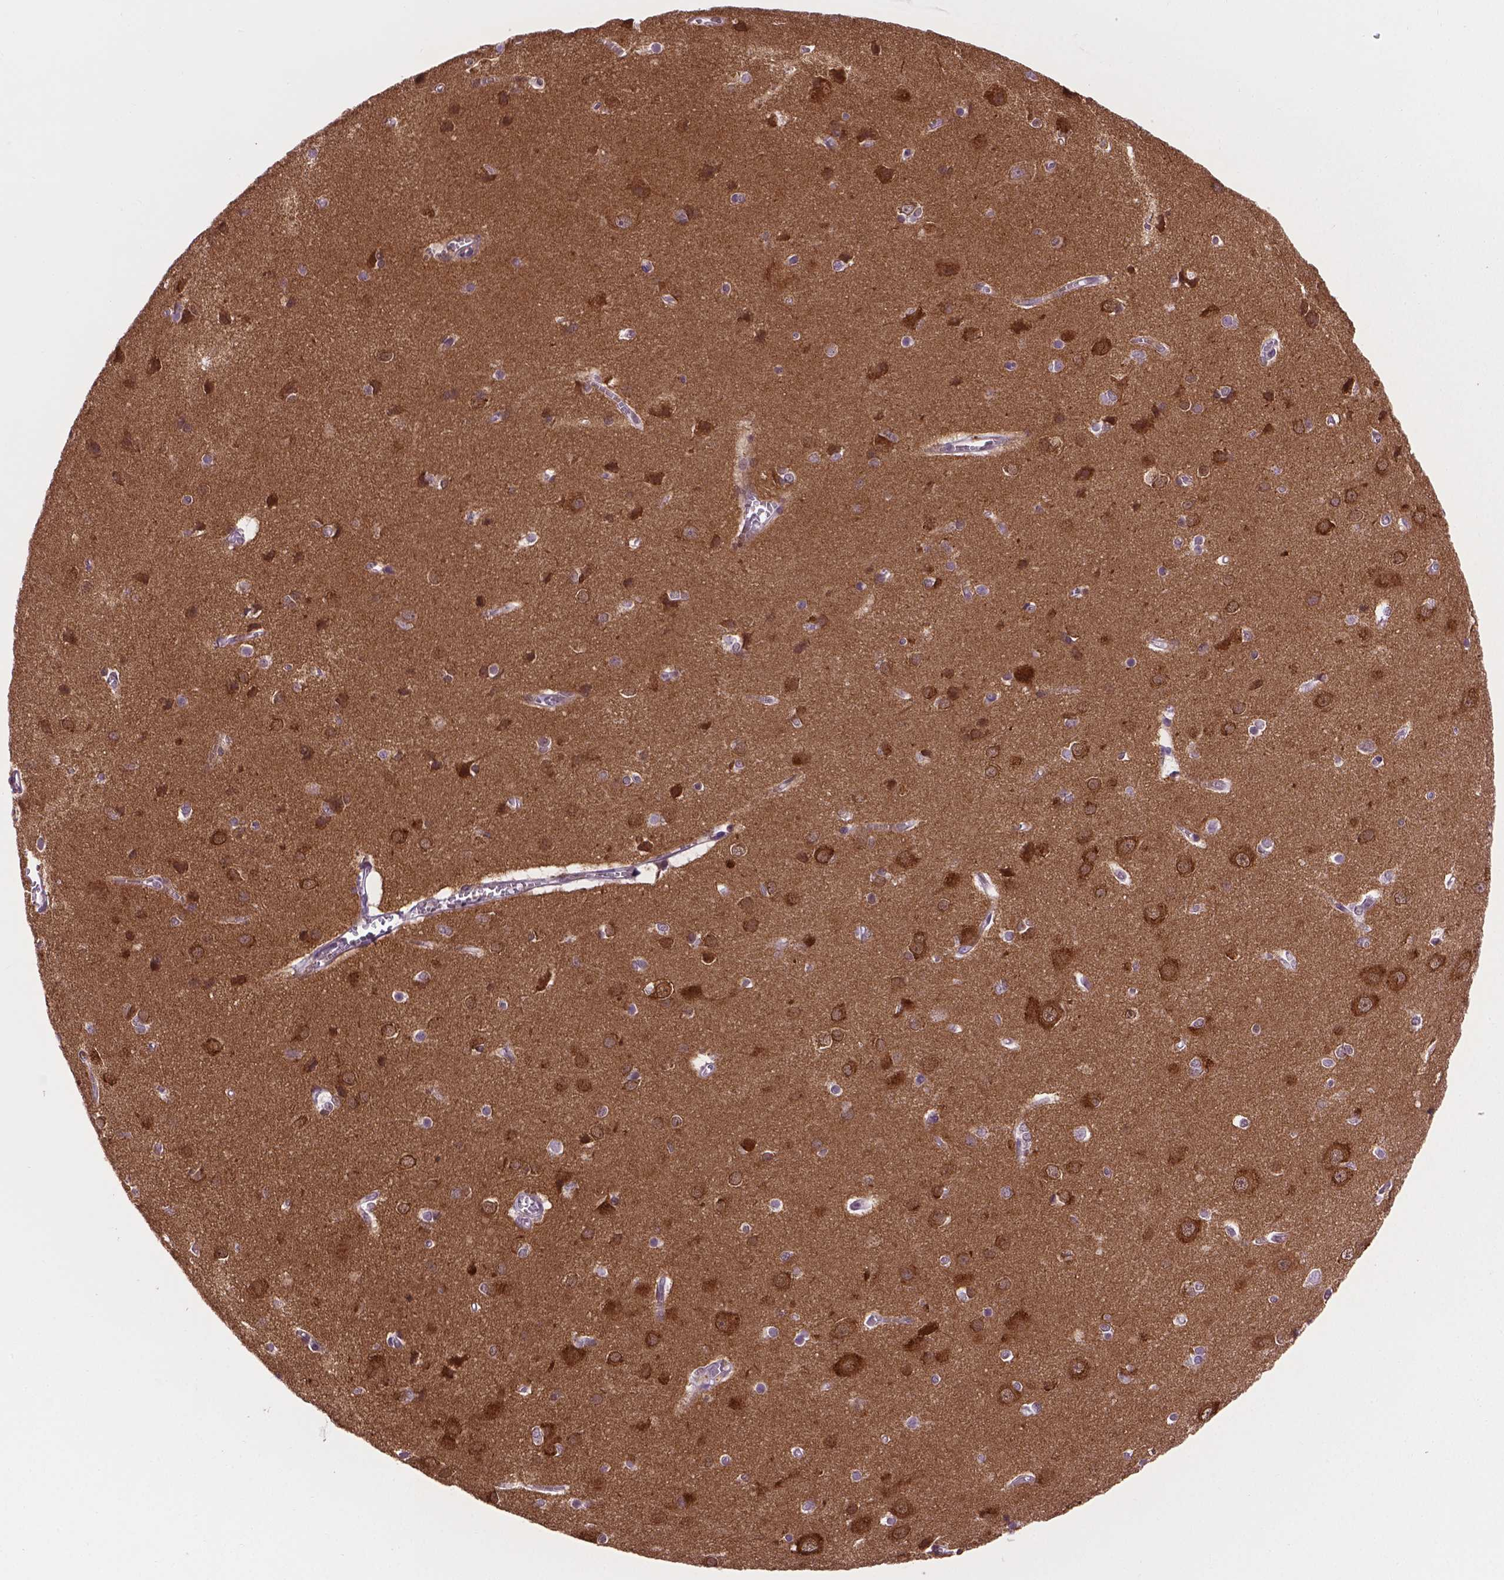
{"staining": {"intensity": "weak", "quantity": "25%-75%", "location": "cytoplasmic/membranous"}, "tissue": "cerebral cortex", "cell_type": "Endothelial cells", "image_type": "normal", "snomed": [{"axis": "morphology", "description": "Normal tissue, NOS"}, {"axis": "topography", "description": "Cerebral cortex"}], "caption": "Immunohistochemistry (IHC) staining of unremarkable cerebral cortex, which reveals low levels of weak cytoplasmic/membranous expression in about 25%-75% of endothelial cells indicating weak cytoplasmic/membranous protein expression. The staining was performed using DAB (brown) for protein detection and nuclei were counterstained in hematoxylin (blue).", "gene": "ABI2", "patient": {"sex": "male", "age": 37}}